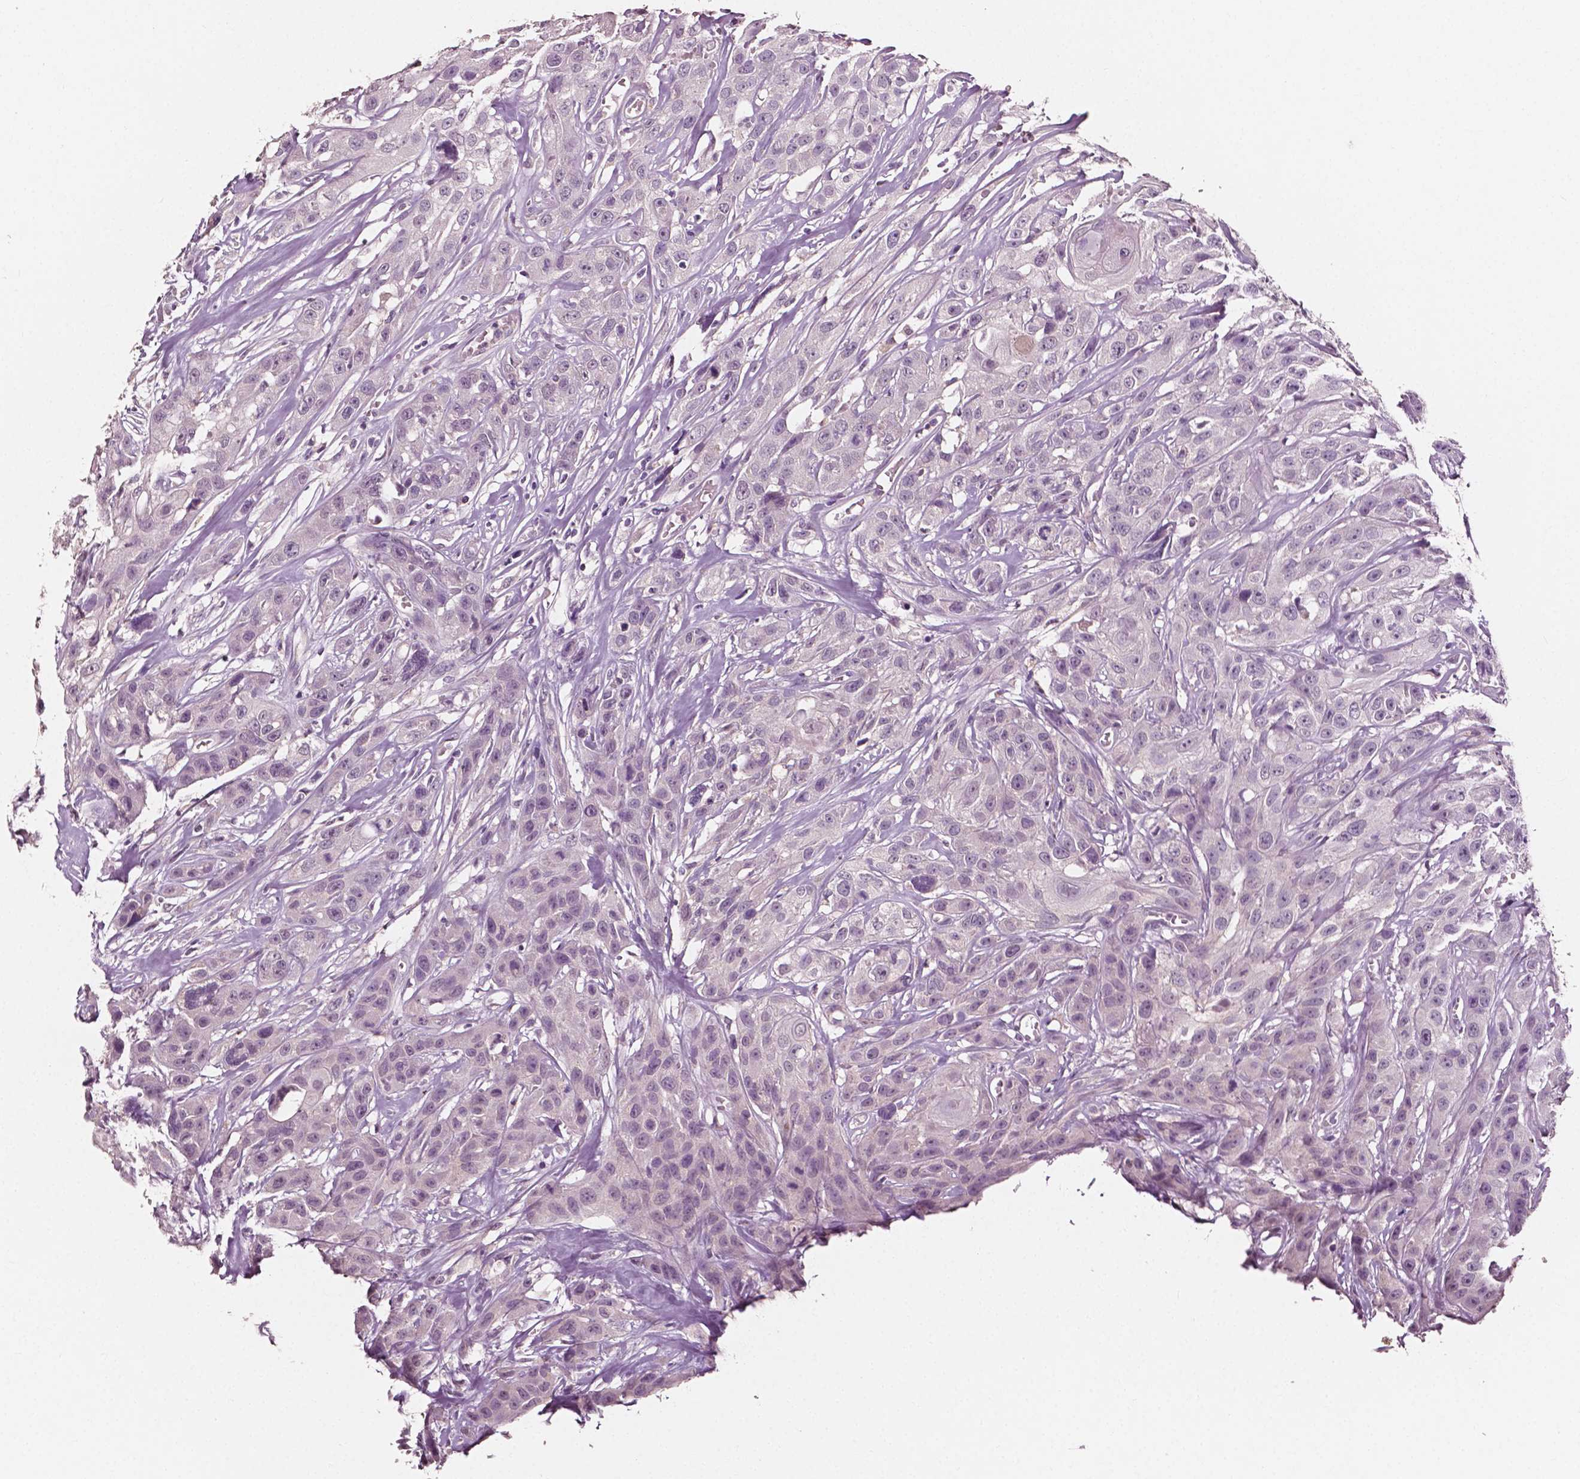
{"staining": {"intensity": "negative", "quantity": "none", "location": "none"}, "tissue": "head and neck cancer", "cell_type": "Tumor cells", "image_type": "cancer", "snomed": [{"axis": "morphology", "description": "Squamous cell carcinoma, NOS"}, {"axis": "topography", "description": "Head-Neck"}], "caption": "This is a image of IHC staining of squamous cell carcinoma (head and neck), which shows no positivity in tumor cells.", "gene": "PLA2R1", "patient": {"sex": "male", "age": 57}}